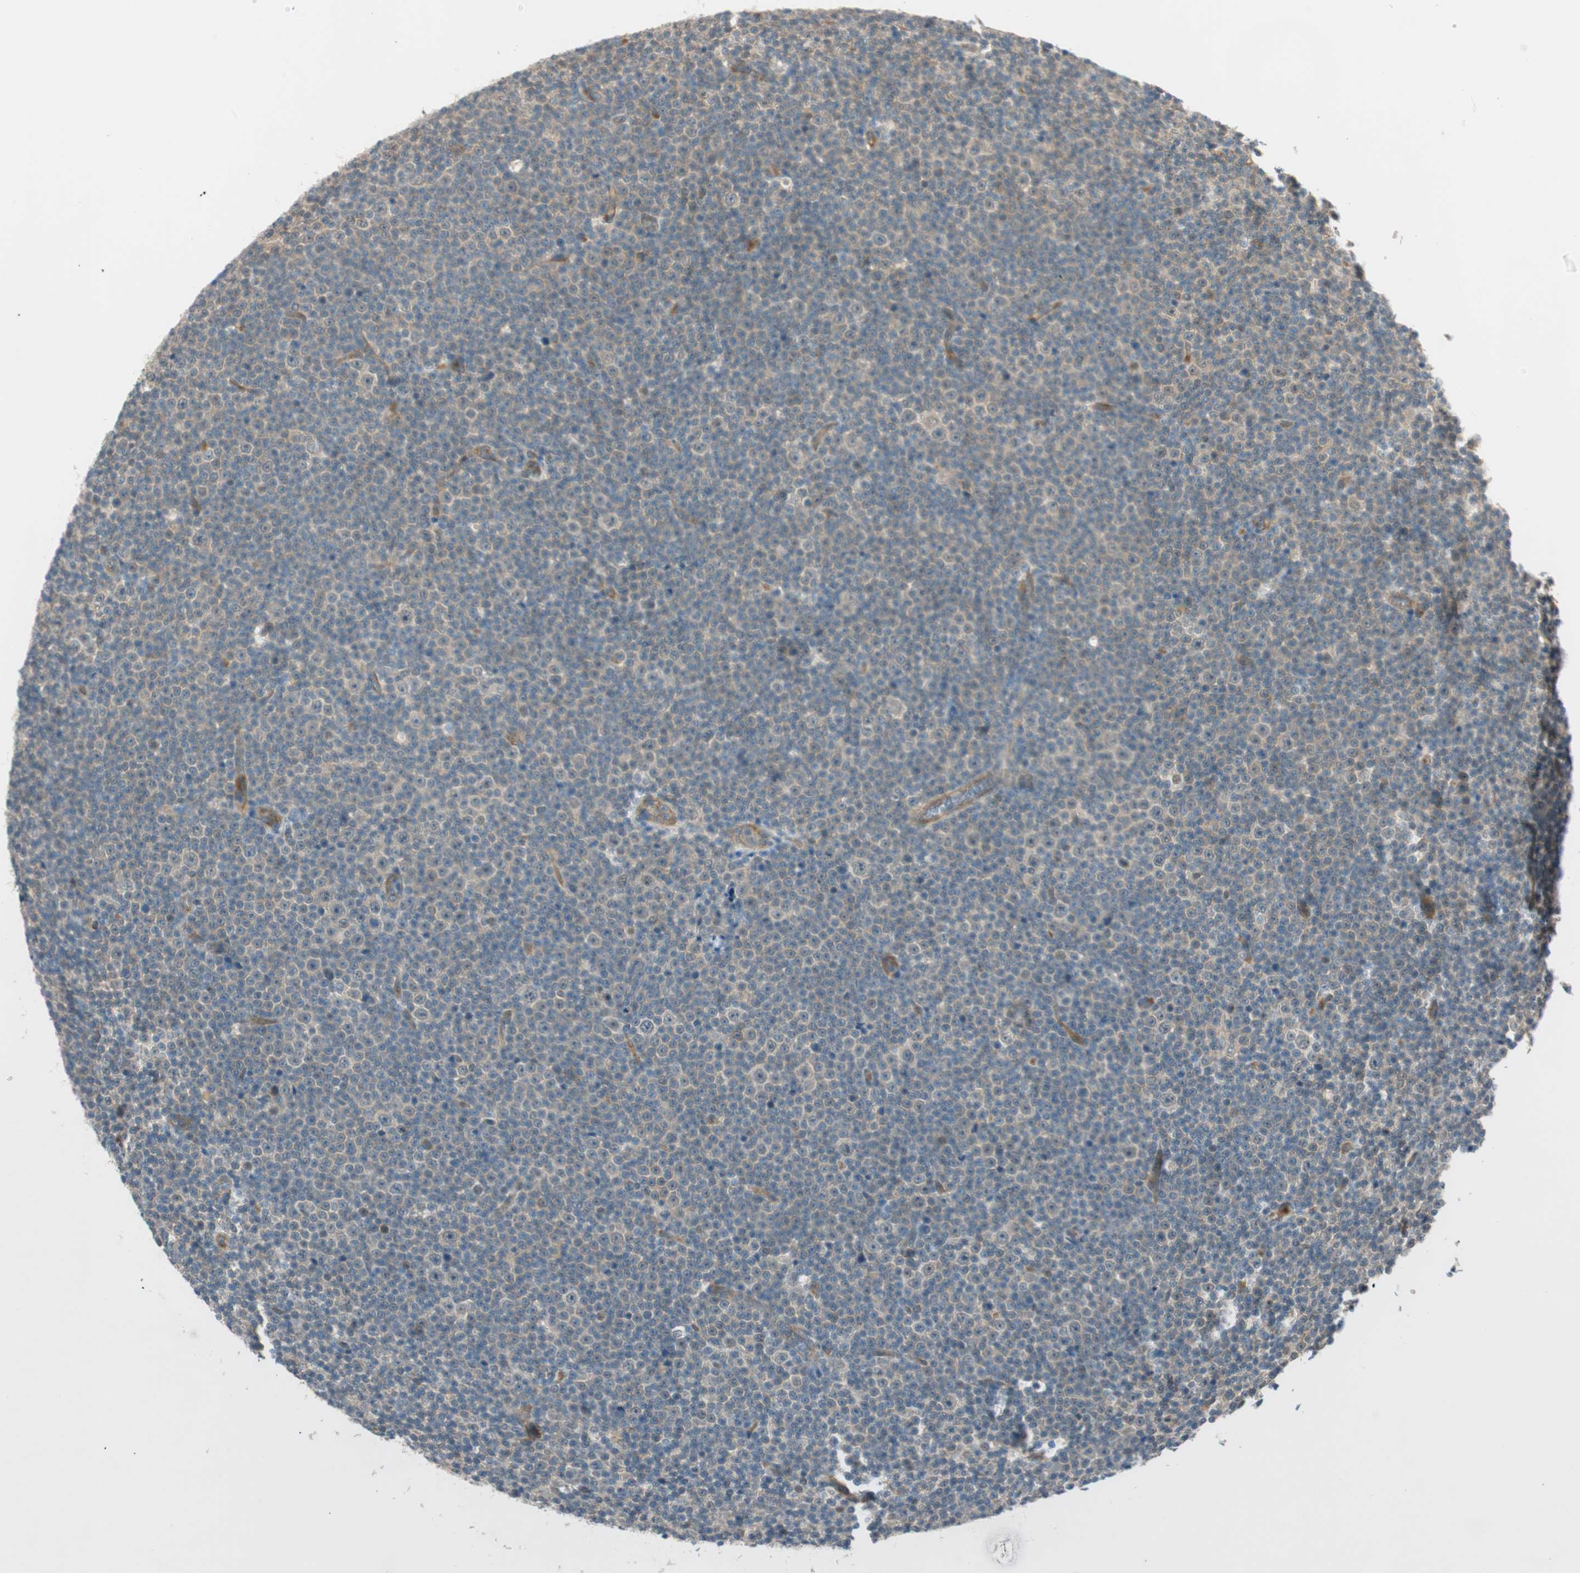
{"staining": {"intensity": "weak", "quantity": "25%-75%", "location": "cytoplasmic/membranous"}, "tissue": "lymphoma", "cell_type": "Tumor cells", "image_type": "cancer", "snomed": [{"axis": "morphology", "description": "Malignant lymphoma, non-Hodgkin's type, Low grade"}, {"axis": "topography", "description": "Lymph node"}], "caption": "High-power microscopy captured an IHC histopathology image of malignant lymphoma, non-Hodgkin's type (low-grade), revealing weak cytoplasmic/membranous expression in approximately 25%-75% of tumor cells.", "gene": "PSMD8", "patient": {"sex": "female", "age": 67}}